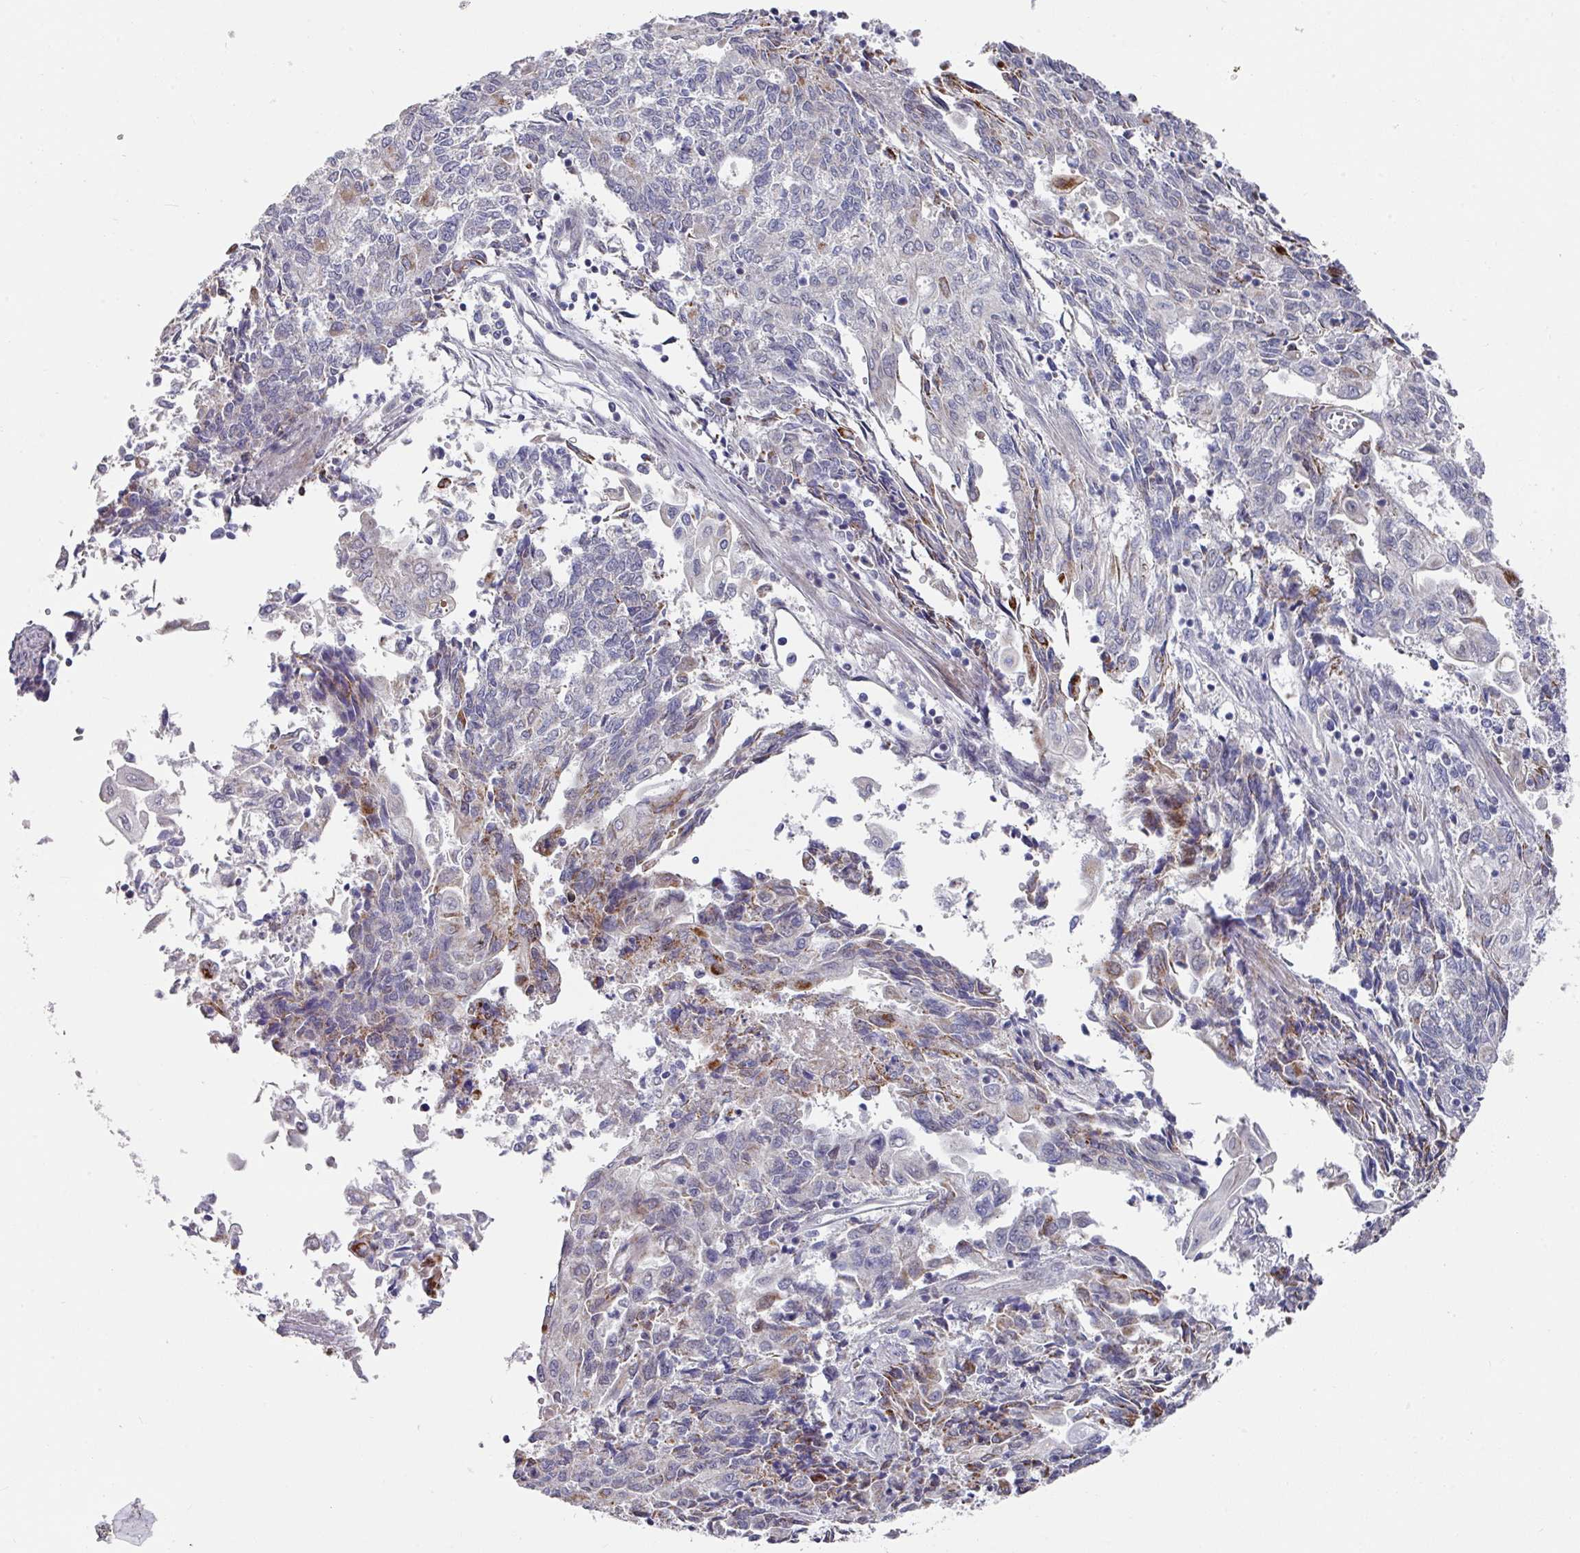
{"staining": {"intensity": "moderate", "quantity": "<25%", "location": "cytoplasmic/membranous"}, "tissue": "endometrial cancer", "cell_type": "Tumor cells", "image_type": "cancer", "snomed": [{"axis": "morphology", "description": "Adenocarcinoma, NOS"}, {"axis": "topography", "description": "Endometrium"}], "caption": "Tumor cells display low levels of moderate cytoplasmic/membranous expression in about <25% of cells in human endometrial adenocarcinoma. Nuclei are stained in blue.", "gene": "CBX7", "patient": {"sex": "female", "age": 54}}